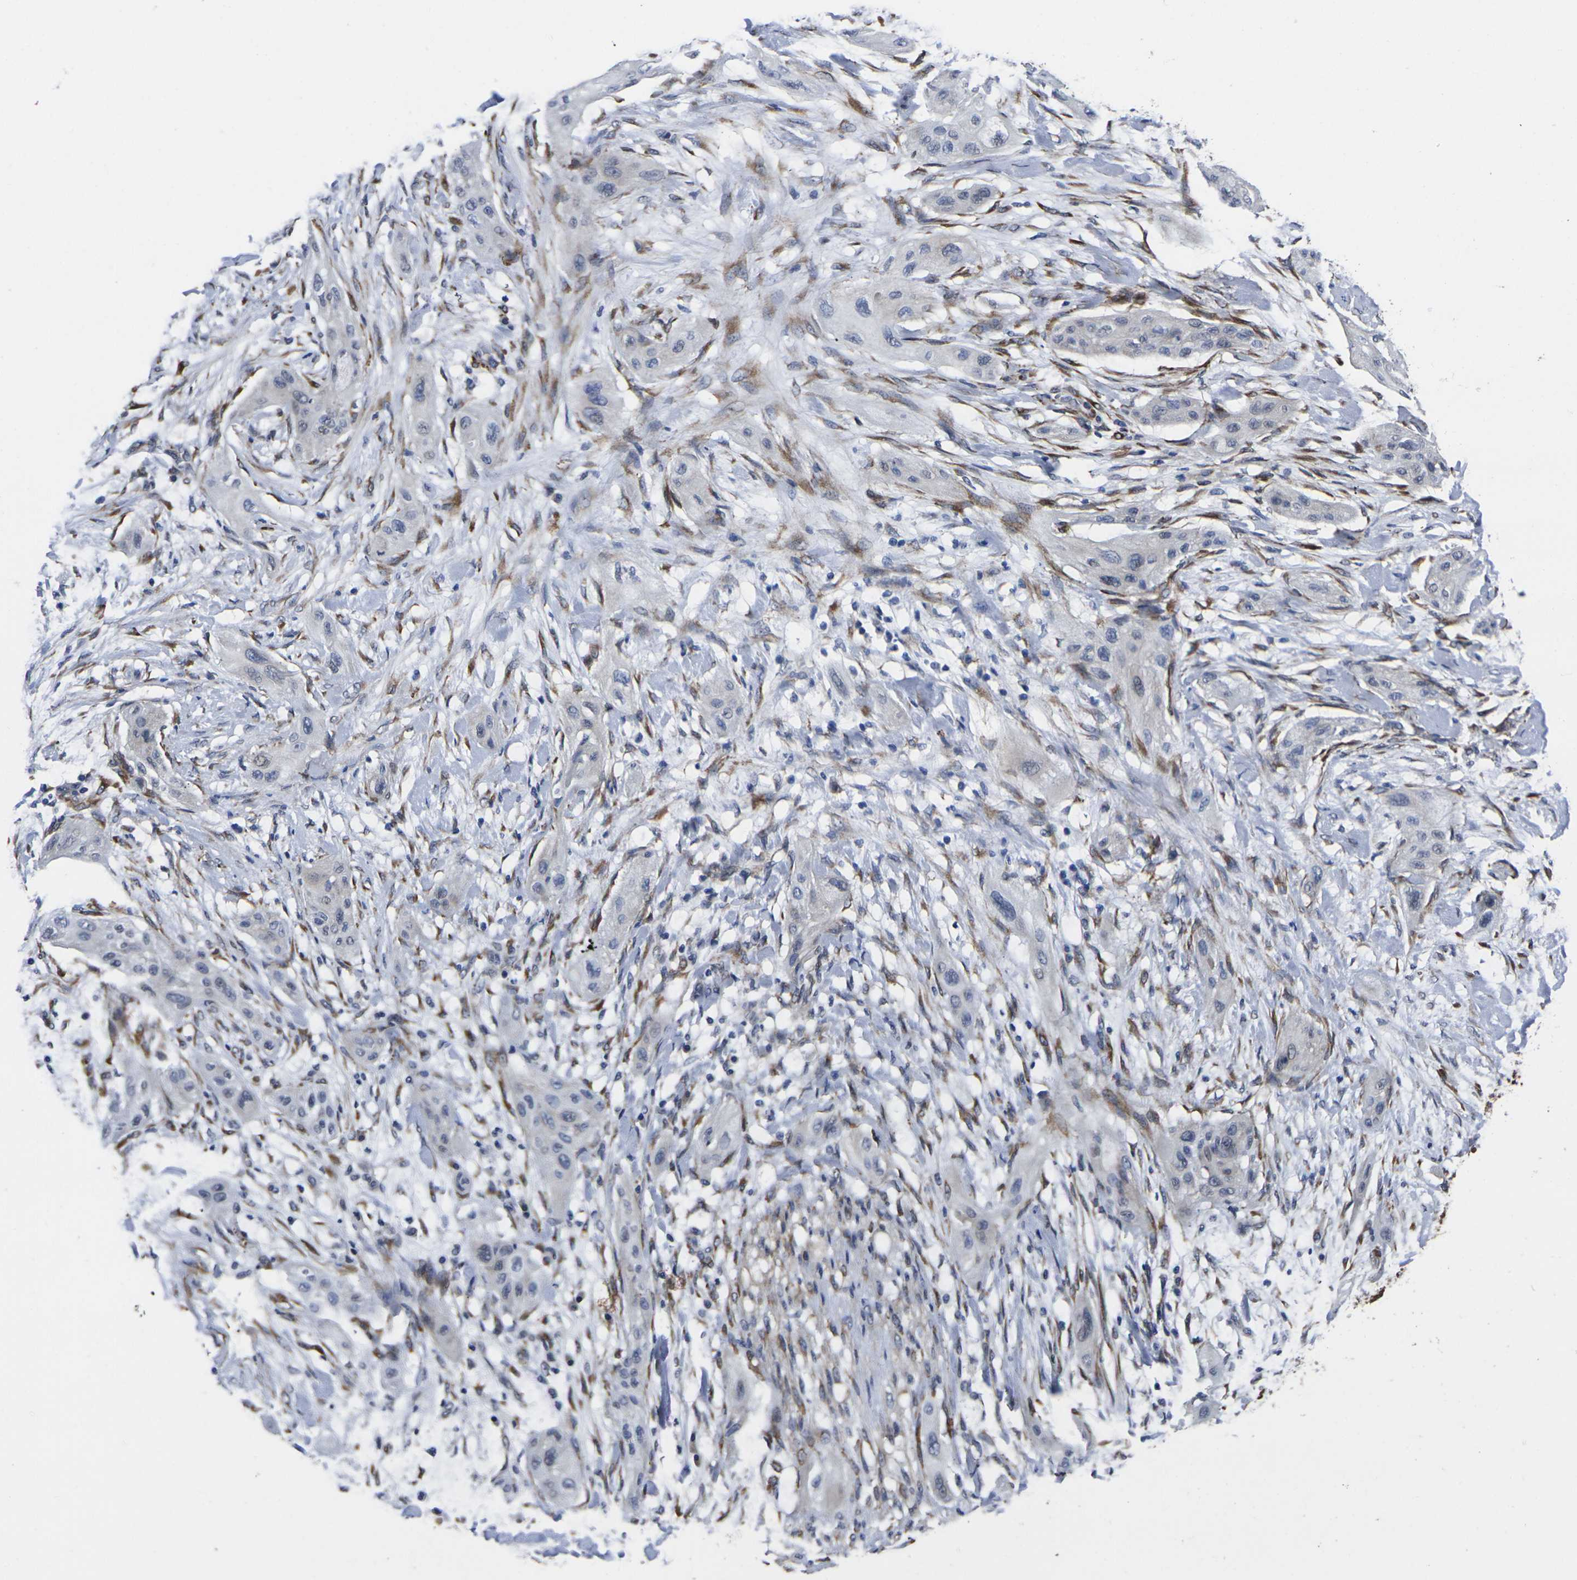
{"staining": {"intensity": "moderate", "quantity": "<25%", "location": "cytoplasmic/membranous"}, "tissue": "lung cancer", "cell_type": "Tumor cells", "image_type": "cancer", "snomed": [{"axis": "morphology", "description": "Squamous cell carcinoma, NOS"}, {"axis": "topography", "description": "Lung"}], "caption": "High-magnification brightfield microscopy of lung cancer (squamous cell carcinoma) stained with DAB (3,3'-diaminobenzidine) (brown) and counterstained with hematoxylin (blue). tumor cells exhibit moderate cytoplasmic/membranous expression is present in approximately<25% of cells.", "gene": "CYP2C8", "patient": {"sex": "female", "age": 47}}